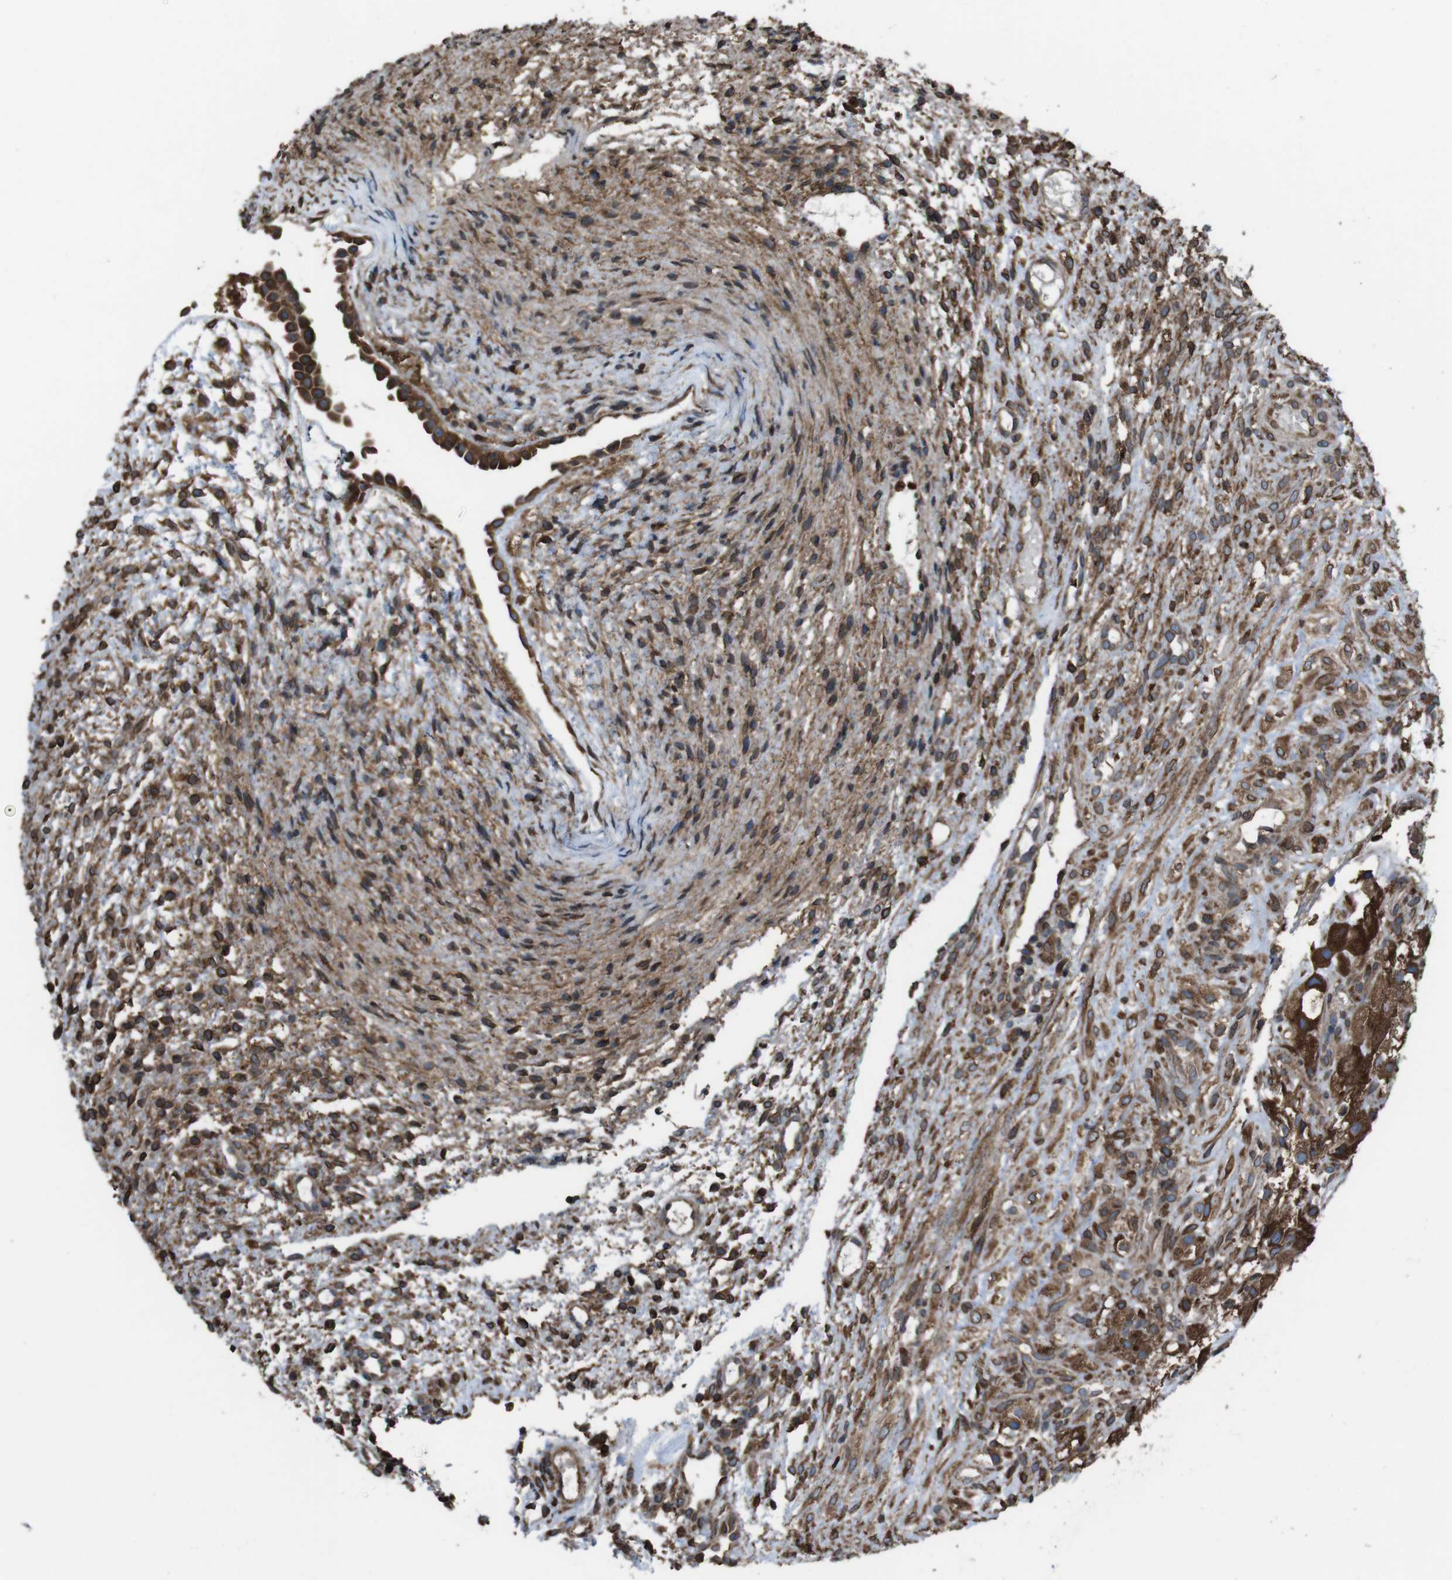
{"staining": {"intensity": "moderate", "quantity": ">75%", "location": "cytoplasmic/membranous,nuclear"}, "tissue": "ovary", "cell_type": "Ovarian stroma cells", "image_type": "normal", "snomed": [{"axis": "morphology", "description": "Normal tissue, NOS"}, {"axis": "morphology", "description": "Cyst, NOS"}, {"axis": "topography", "description": "Ovary"}], "caption": "Brown immunohistochemical staining in unremarkable ovary shows moderate cytoplasmic/membranous,nuclear positivity in about >75% of ovarian stroma cells.", "gene": "APMAP", "patient": {"sex": "female", "age": 18}}